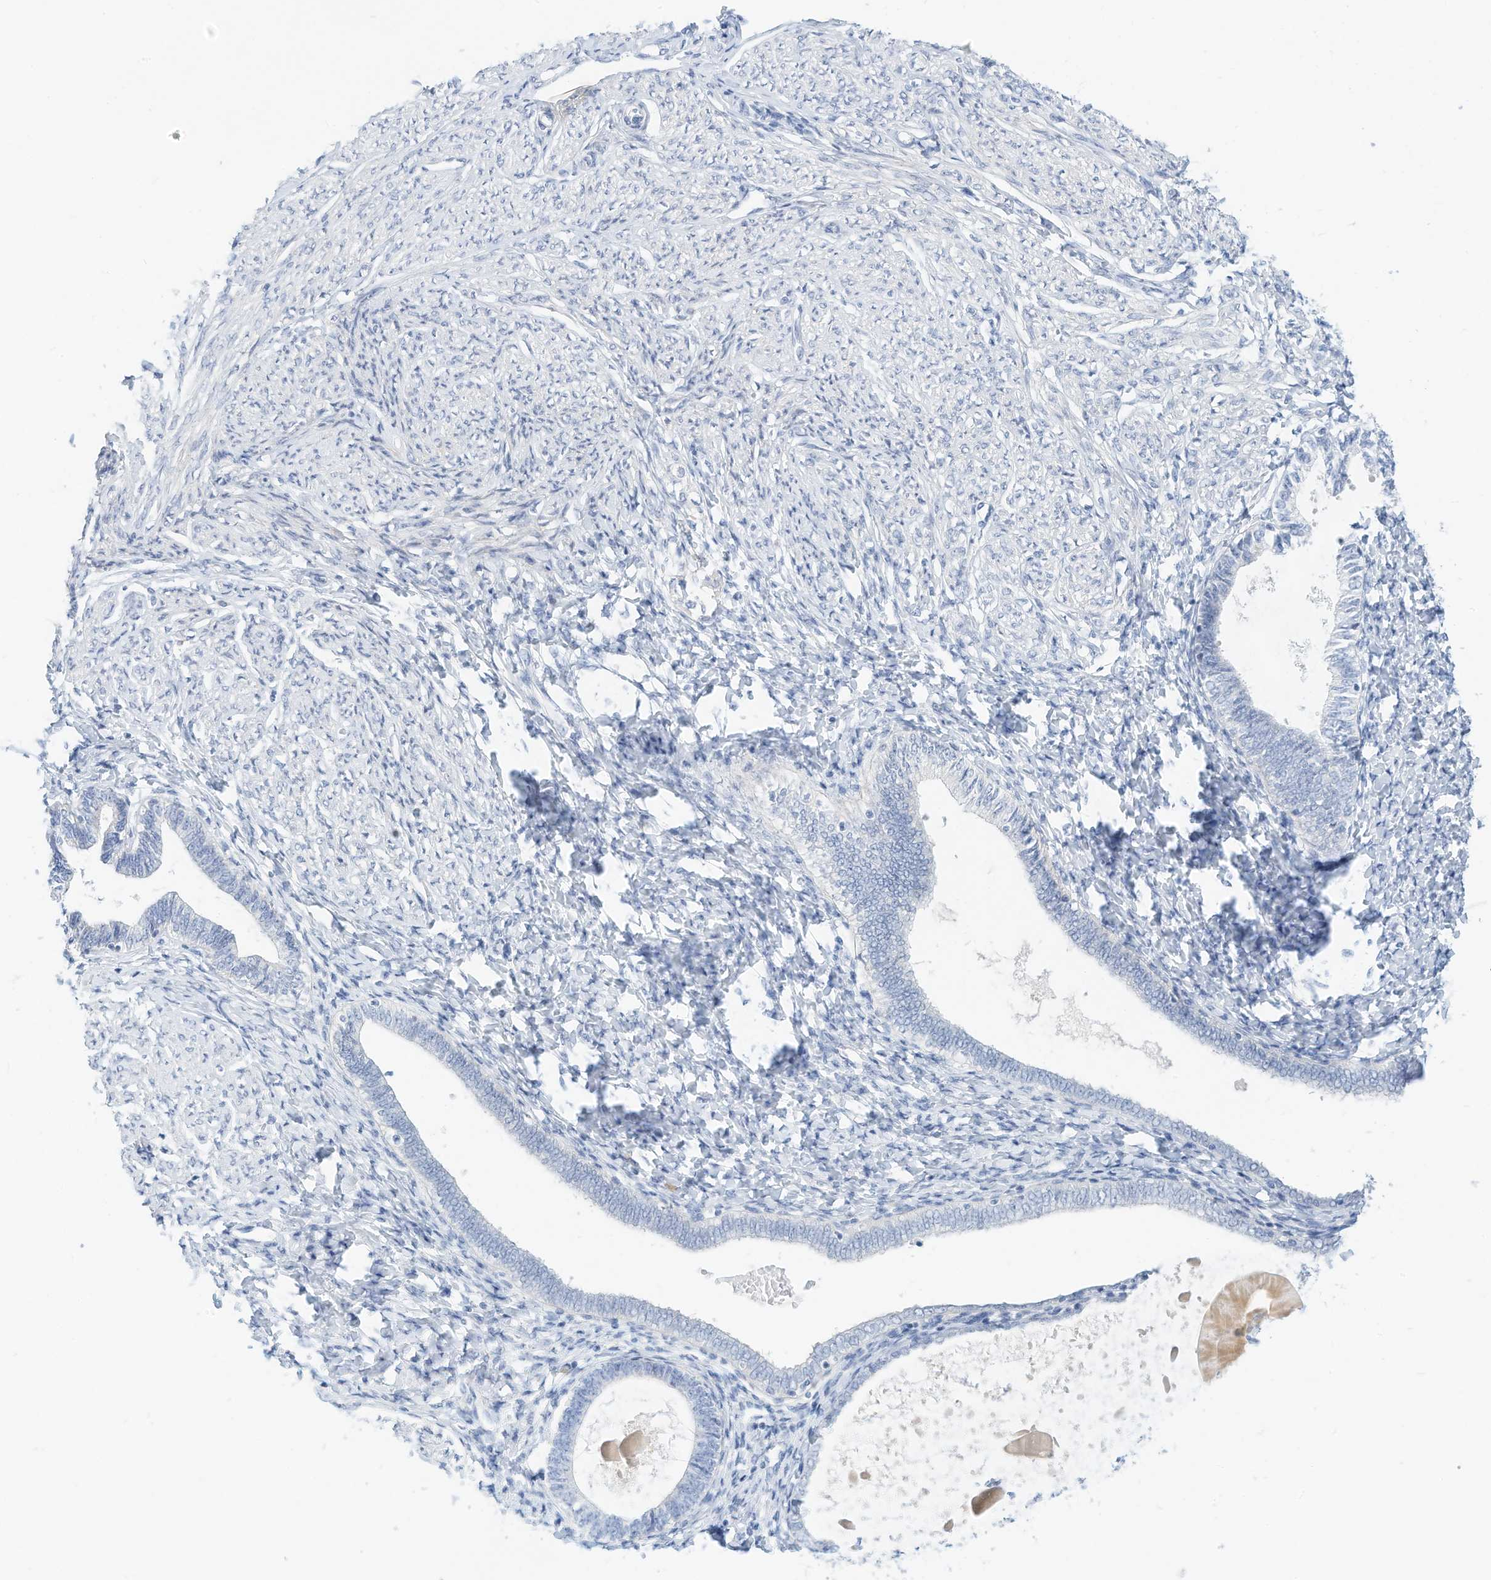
{"staining": {"intensity": "negative", "quantity": "none", "location": "none"}, "tissue": "endometrium", "cell_type": "Cells in endometrial stroma", "image_type": "normal", "snomed": [{"axis": "morphology", "description": "Normal tissue, NOS"}, {"axis": "topography", "description": "Endometrium"}], "caption": "The micrograph shows no significant expression in cells in endometrial stroma of endometrium. (DAB (3,3'-diaminobenzidine) immunohistochemistry (IHC) with hematoxylin counter stain).", "gene": "SPOCD1", "patient": {"sex": "female", "age": 72}}